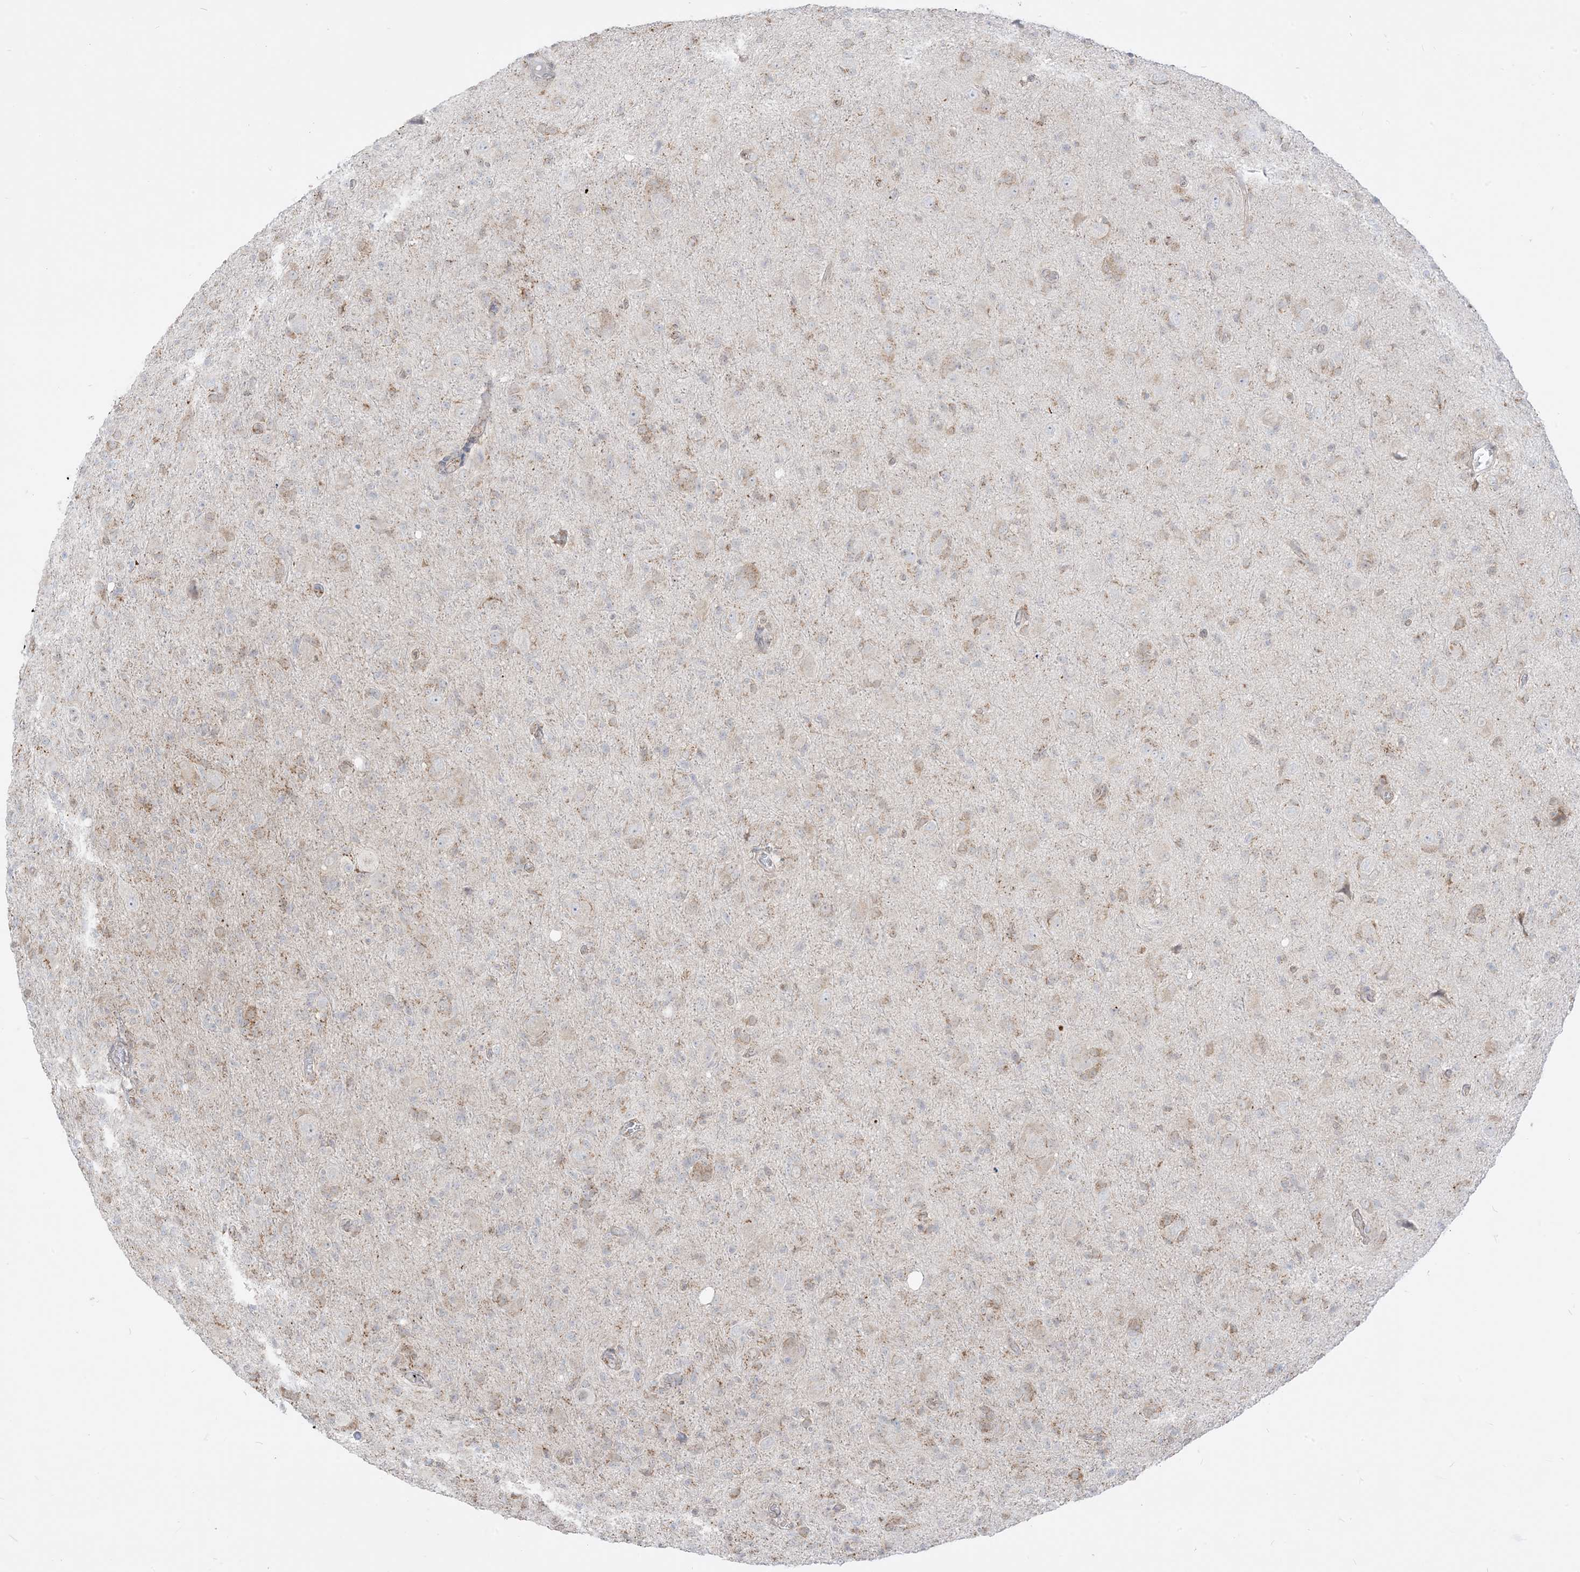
{"staining": {"intensity": "negative", "quantity": "none", "location": "none"}, "tissue": "glioma", "cell_type": "Tumor cells", "image_type": "cancer", "snomed": [{"axis": "morphology", "description": "Glioma, malignant, High grade"}, {"axis": "topography", "description": "Brain"}], "caption": "This is a image of immunohistochemistry staining of glioma, which shows no positivity in tumor cells. The staining was performed using DAB (3,3'-diaminobenzidine) to visualize the protein expression in brown, while the nuclei were stained in blue with hematoxylin (Magnification: 20x).", "gene": "KANSL3", "patient": {"sex": "female", "age": 57}}